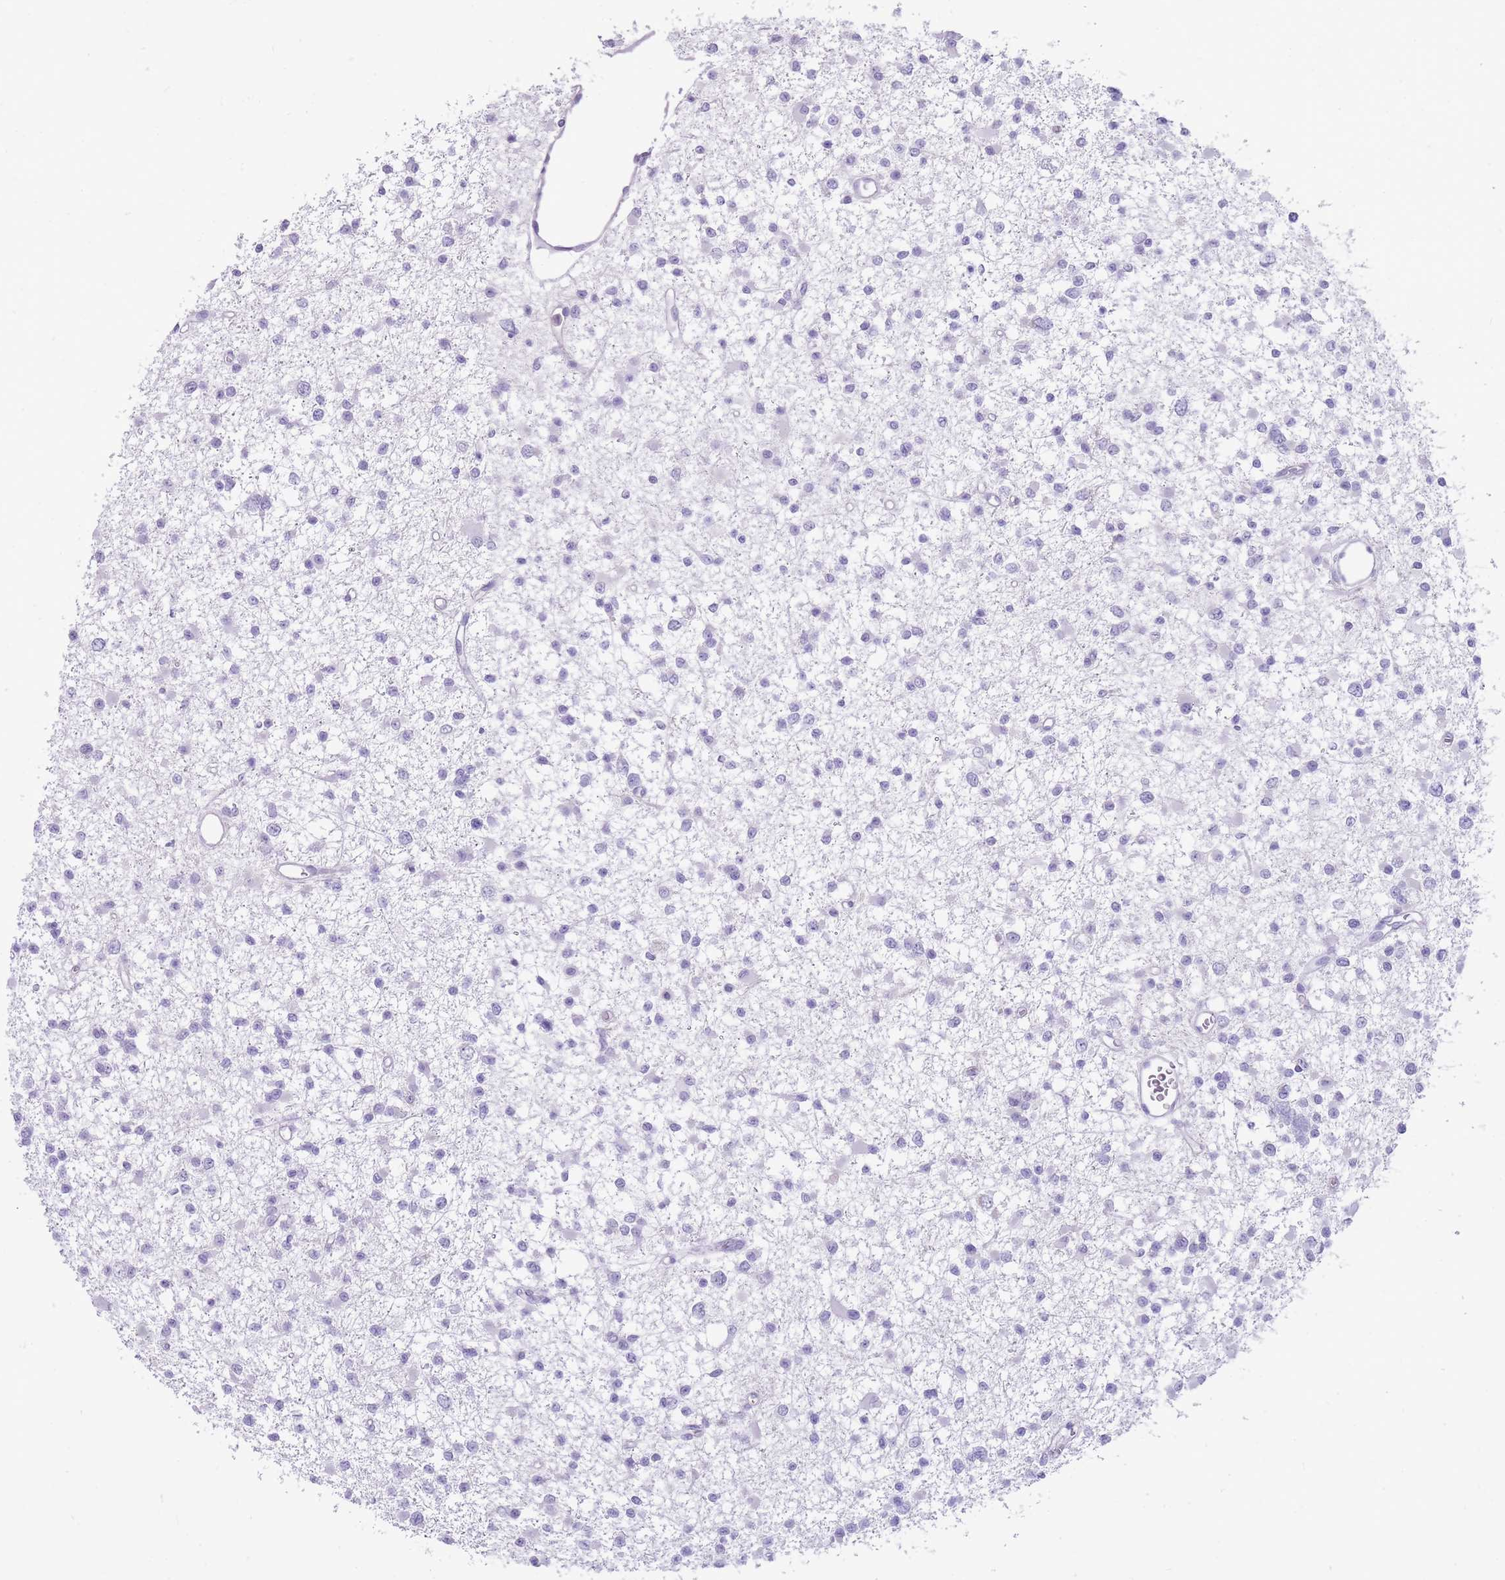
{"staining": {"intensity": "negative", "quantity": "none", "location": "none"}, "tissue": "glioma", "cell_type": "Tumor cells", "image_type": "cancer", "snomed": [{"axis": "morphology", "description": "Glioma, malignant, Low grade"}, {"axis": "topography", "description": "Brain"}], "caption": "Protein analysis of glioma reveals no significant staining in tumor cells. (DAB (3,3'-diaminobenzidine) immunohistochemistry with hematoxylin counter stain).", "gene": "ERICH4", "patient": {"sex": "female", "age": 22}}